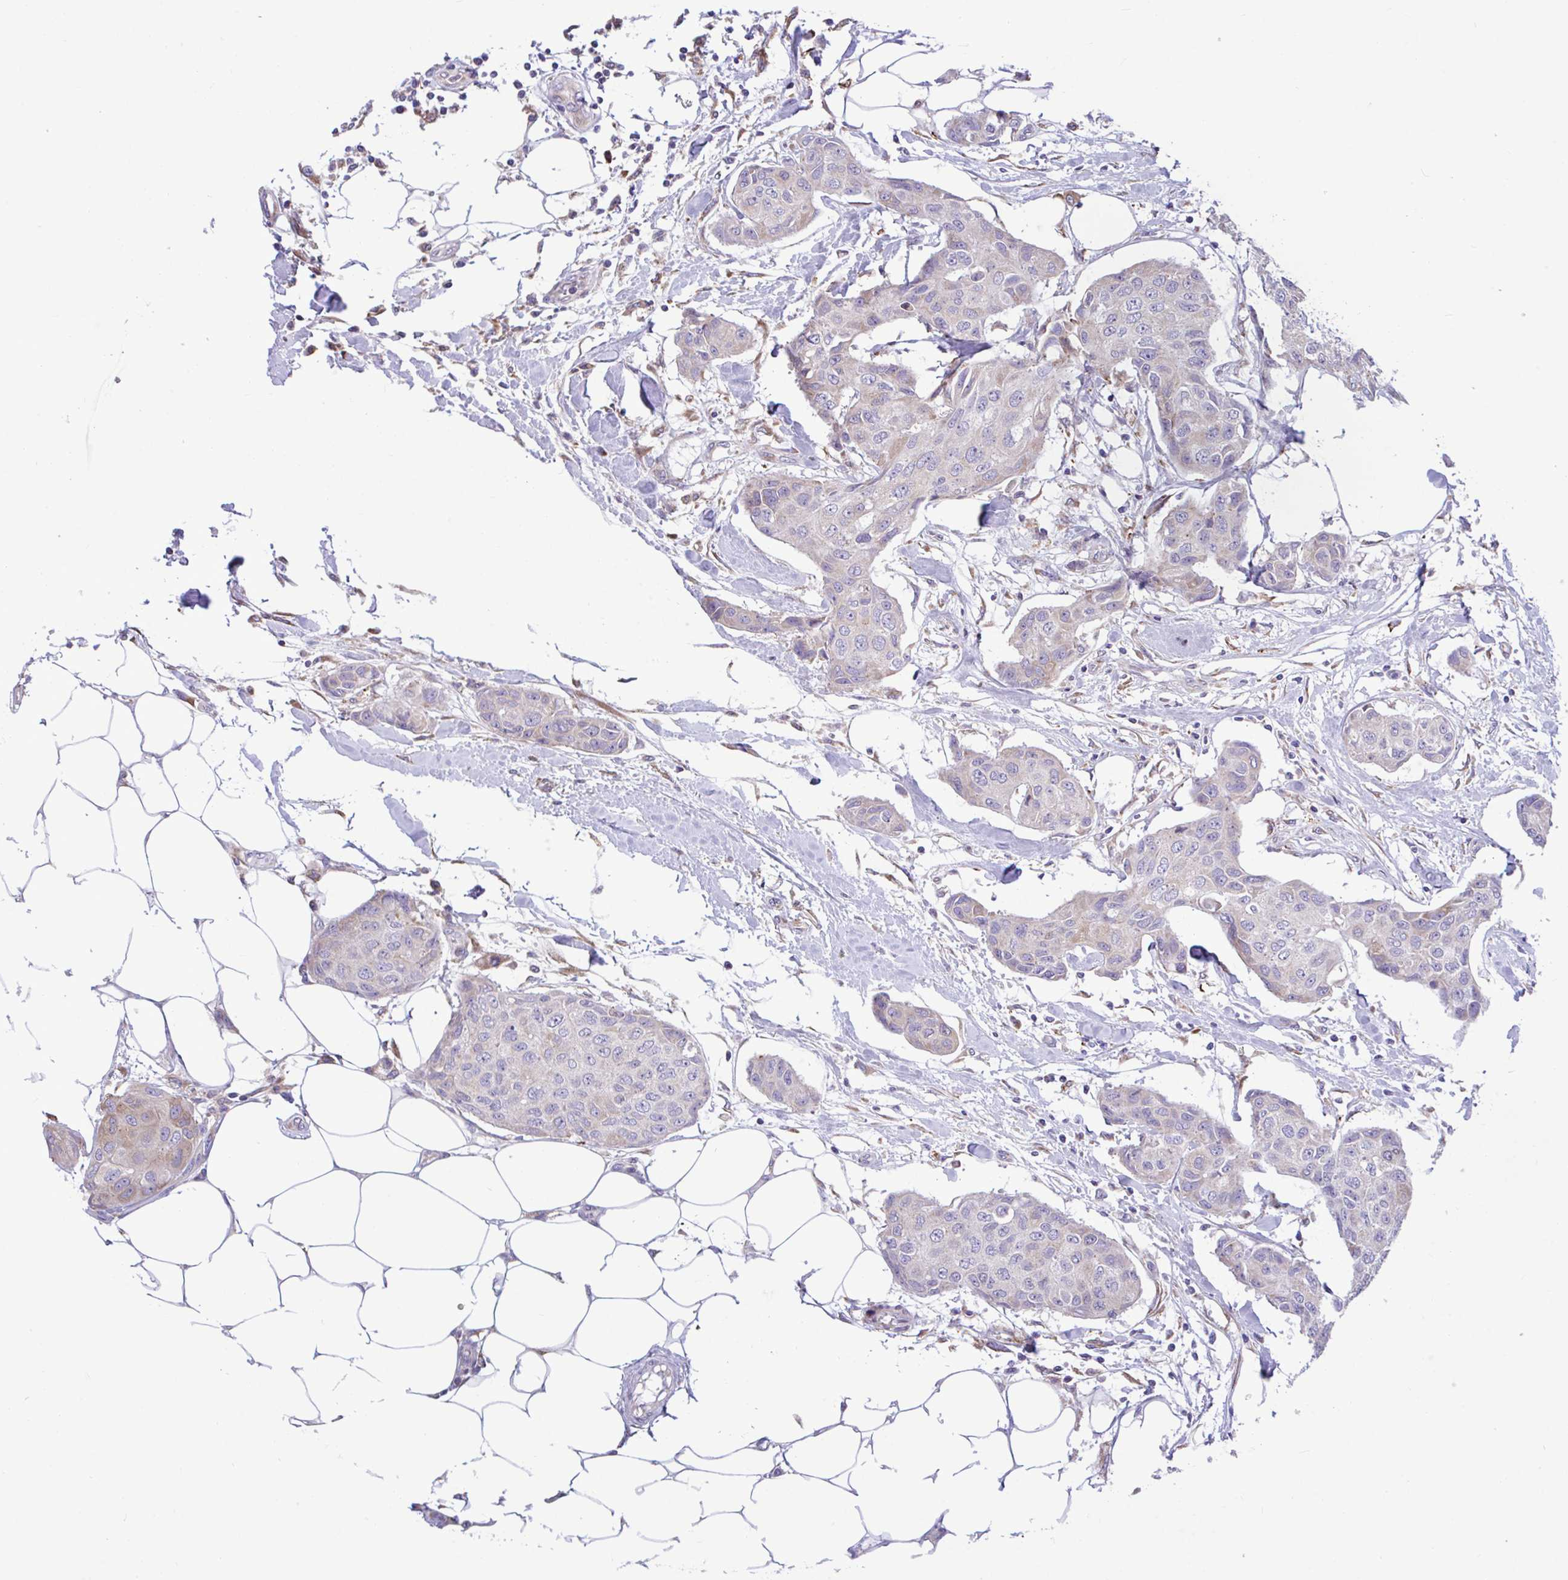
{"staining": {"intensity": "weak", "quantity": "<25%", "location": "cytoplasmic/membranous"}, "tissue": "breast cancer", "cell_type": "Tumor cells", "image_type": "cancer", "snomed": [{"axis": "morphology", "description": "Duct carcinoma"}, {"axis": "topography", "description": "Breast"}, {"axis": "topography", "description": "Lymph node"}], "caption": "Breast cancer (infiltrating ductal carcinoma) stained for a protein using immunohistochemistry demonstrates no expression tumor cells.", "gene": "PIGK", "patient": {"sex": "female", "age": 80}}